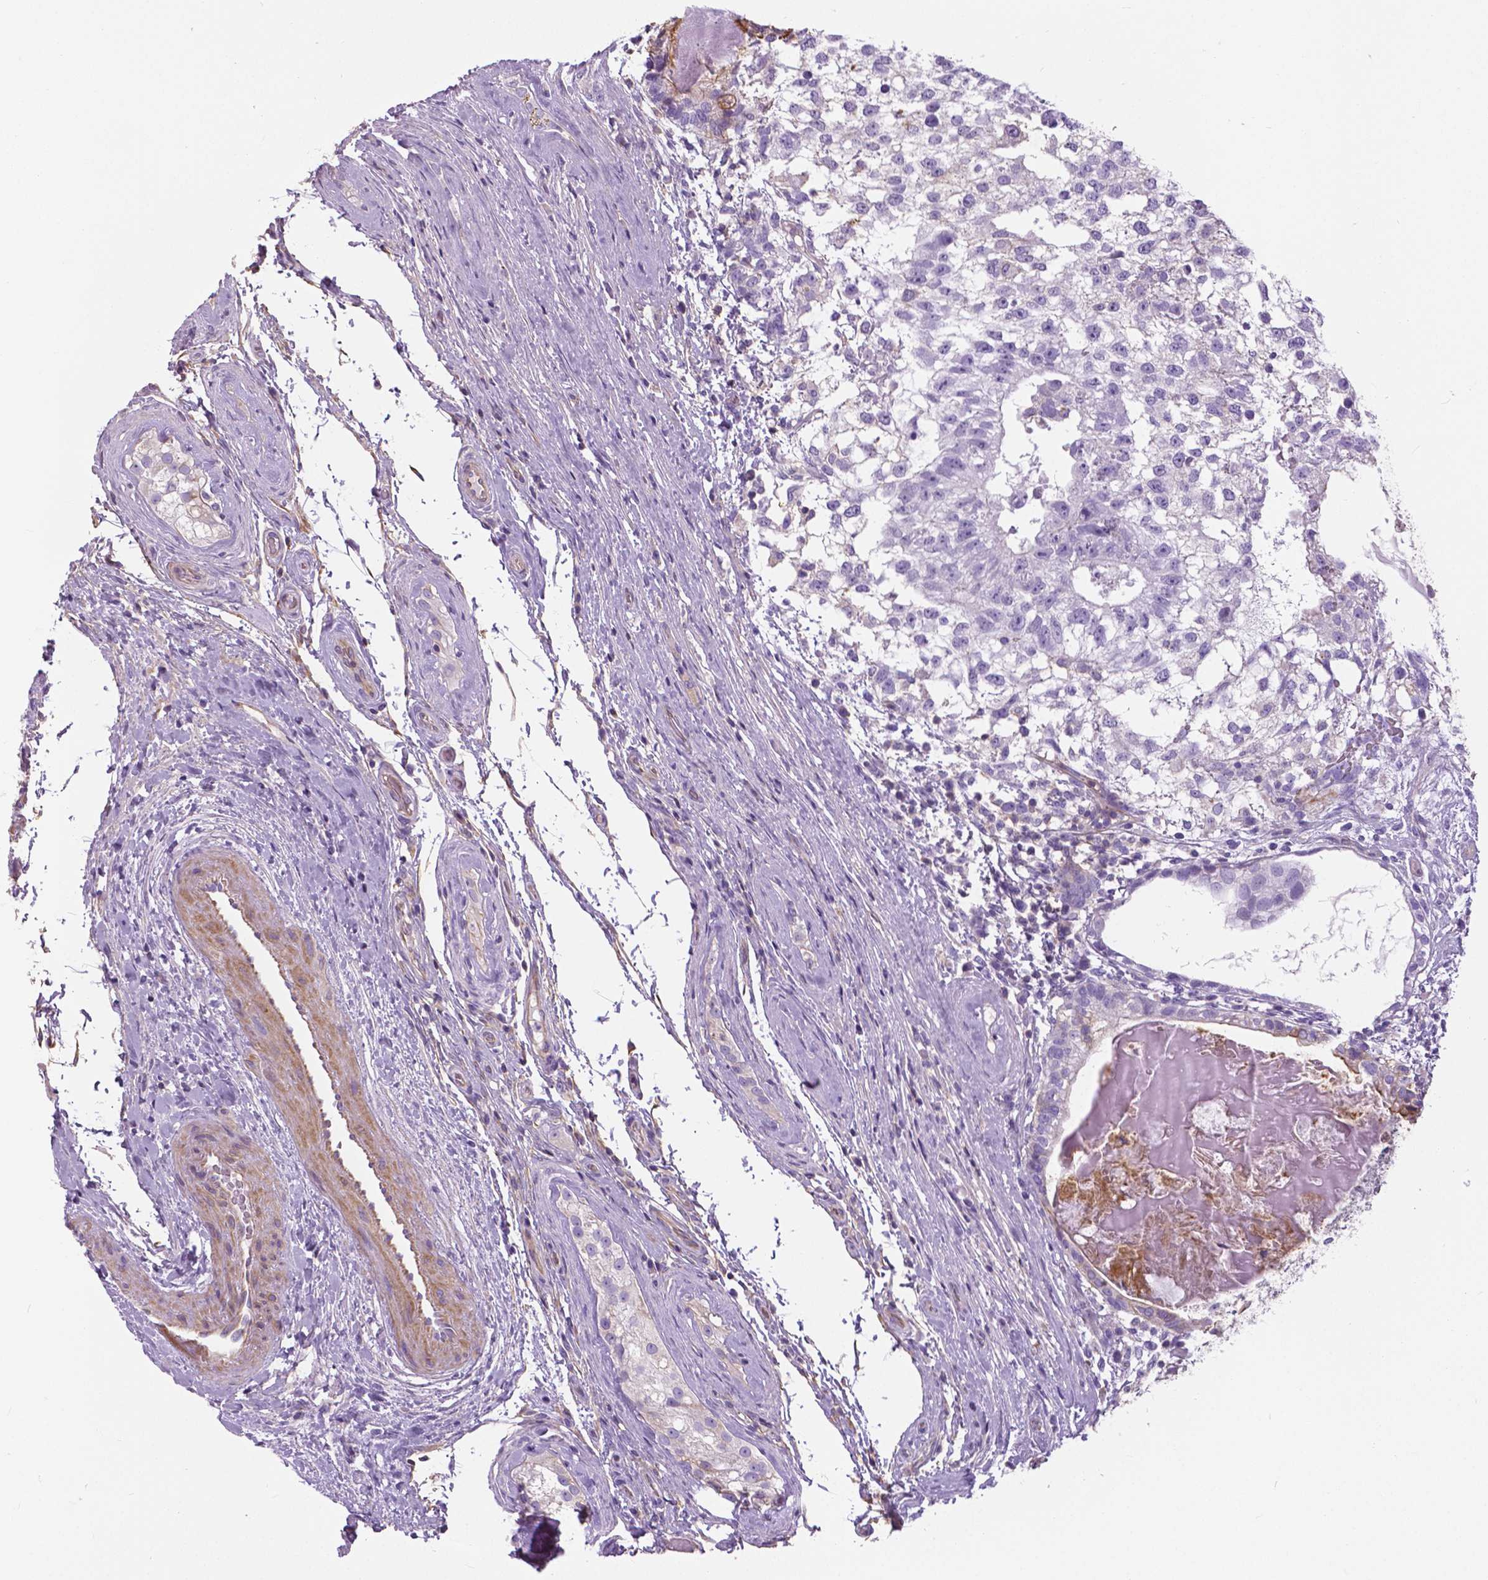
{"staining": {"intensity": "negative", "quantity": "none", "location": "none"}, "tissue": "testis cancer", "cell_type": "Tumor cells", "image_type": "cancer", "snomed": [{"axis": "morphology", "description": "Seminoma, NOS"}, {"axis": "morphology", "description": "Carcinoma, Embryonal, NOS"}, {"axis": "topography", "description": "Testis"}], "caption": "IHC of embryonal carcinoma (testis) demonstrates no expression in tumor cells.", "gene": "ANXA13", "patient": {"sex": "male", "age": 41}}